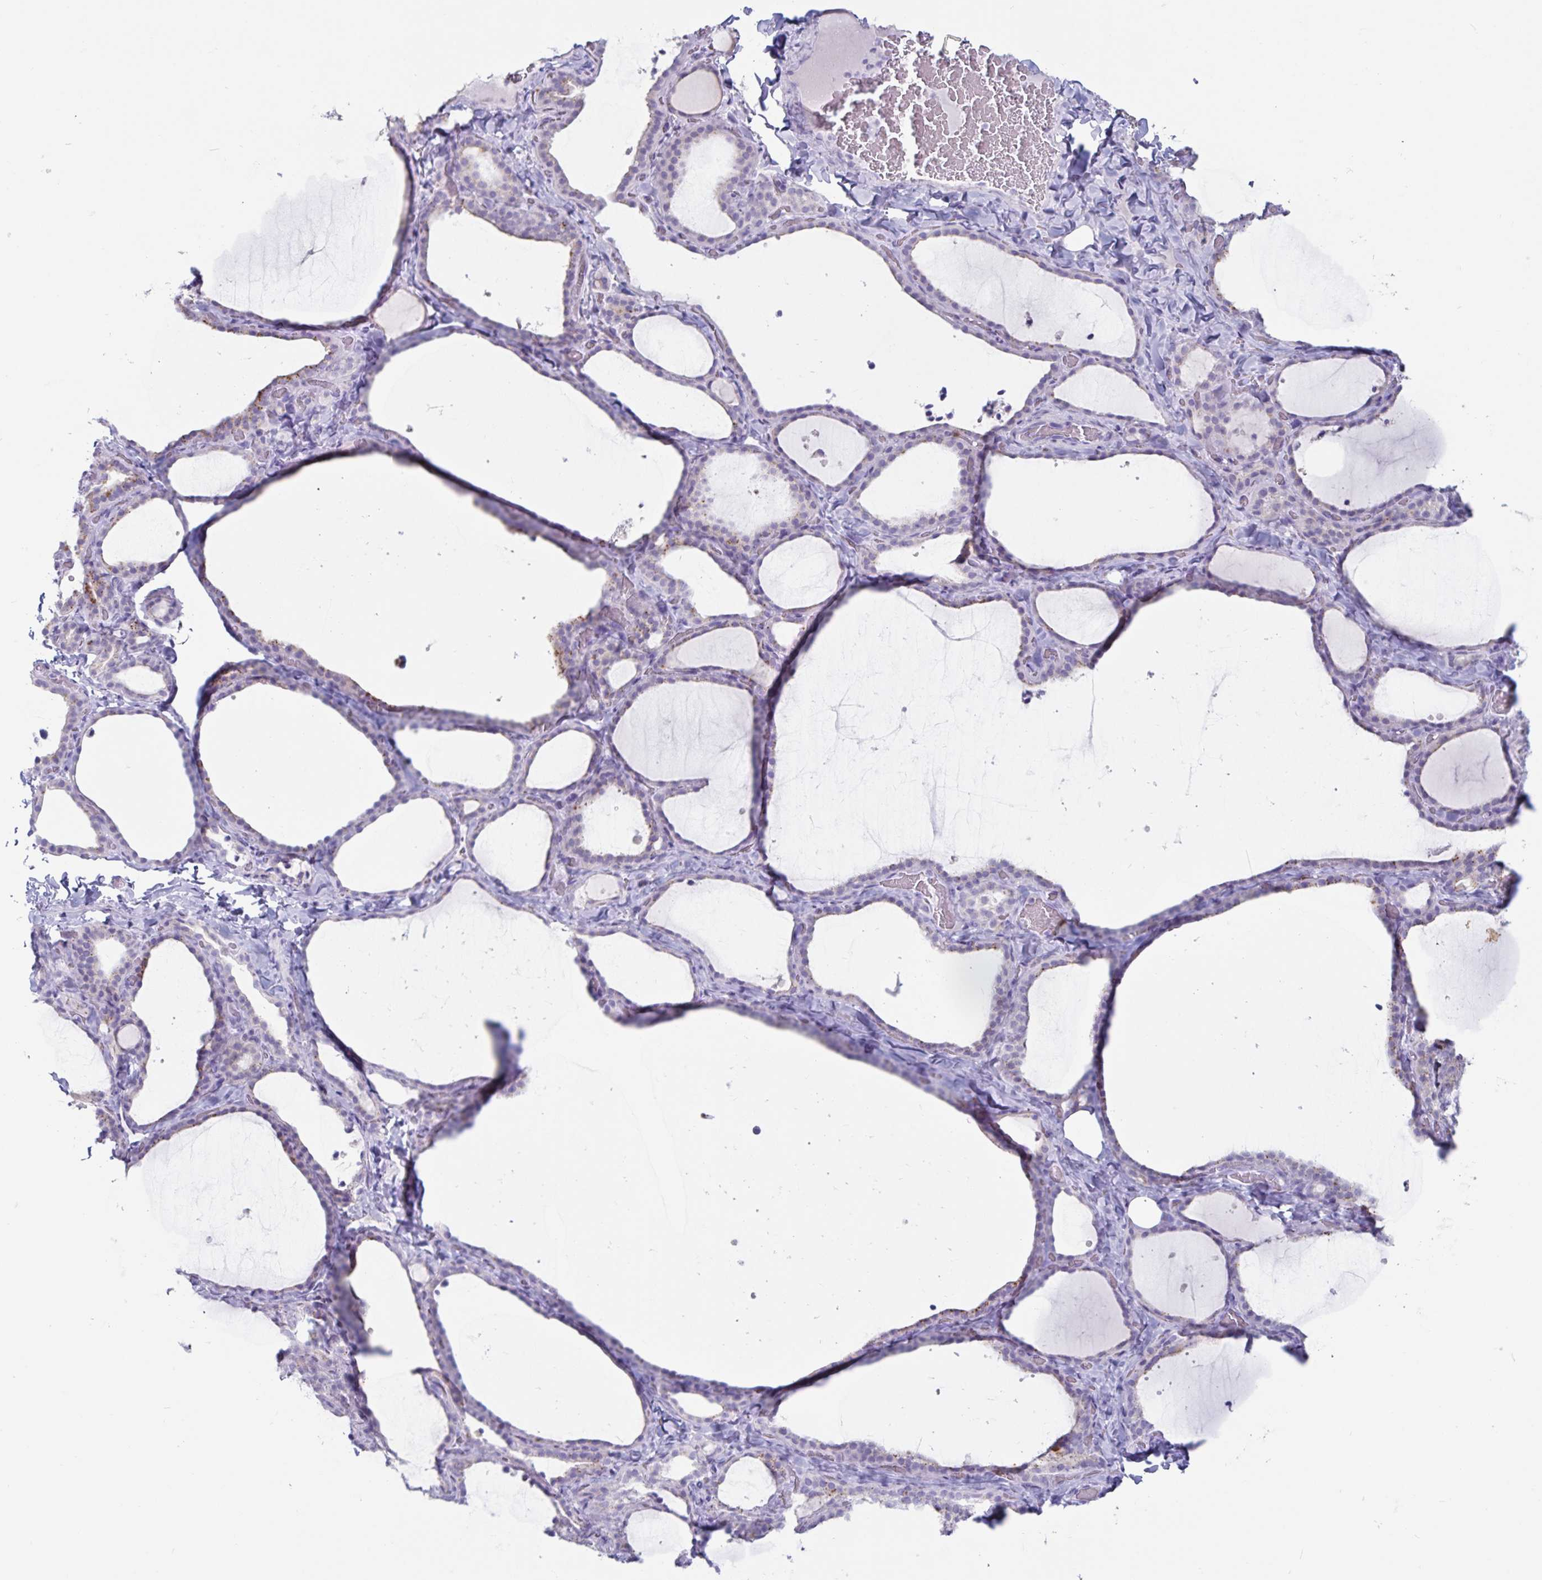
{"staining": {"intensity": "negative", "quantity": "none", "location": "none"}, "tissue": "thyroid gland", "cell_type": "Glandular cells", "image_type": "normal", "snomed": [{"axis": "morphology", "description": "Normal tissue, NOS"}, {"axis": "topography", "description": "Thyroid gland"}], "caption": "An immunohistochemistry (IHC) photomicrograph of unremarkable thyroid gland is shown. There is no staining in glandular cells of thyroid gland.", "gene": "GNLY", "patient": {"sex": "female", "age": 22}}